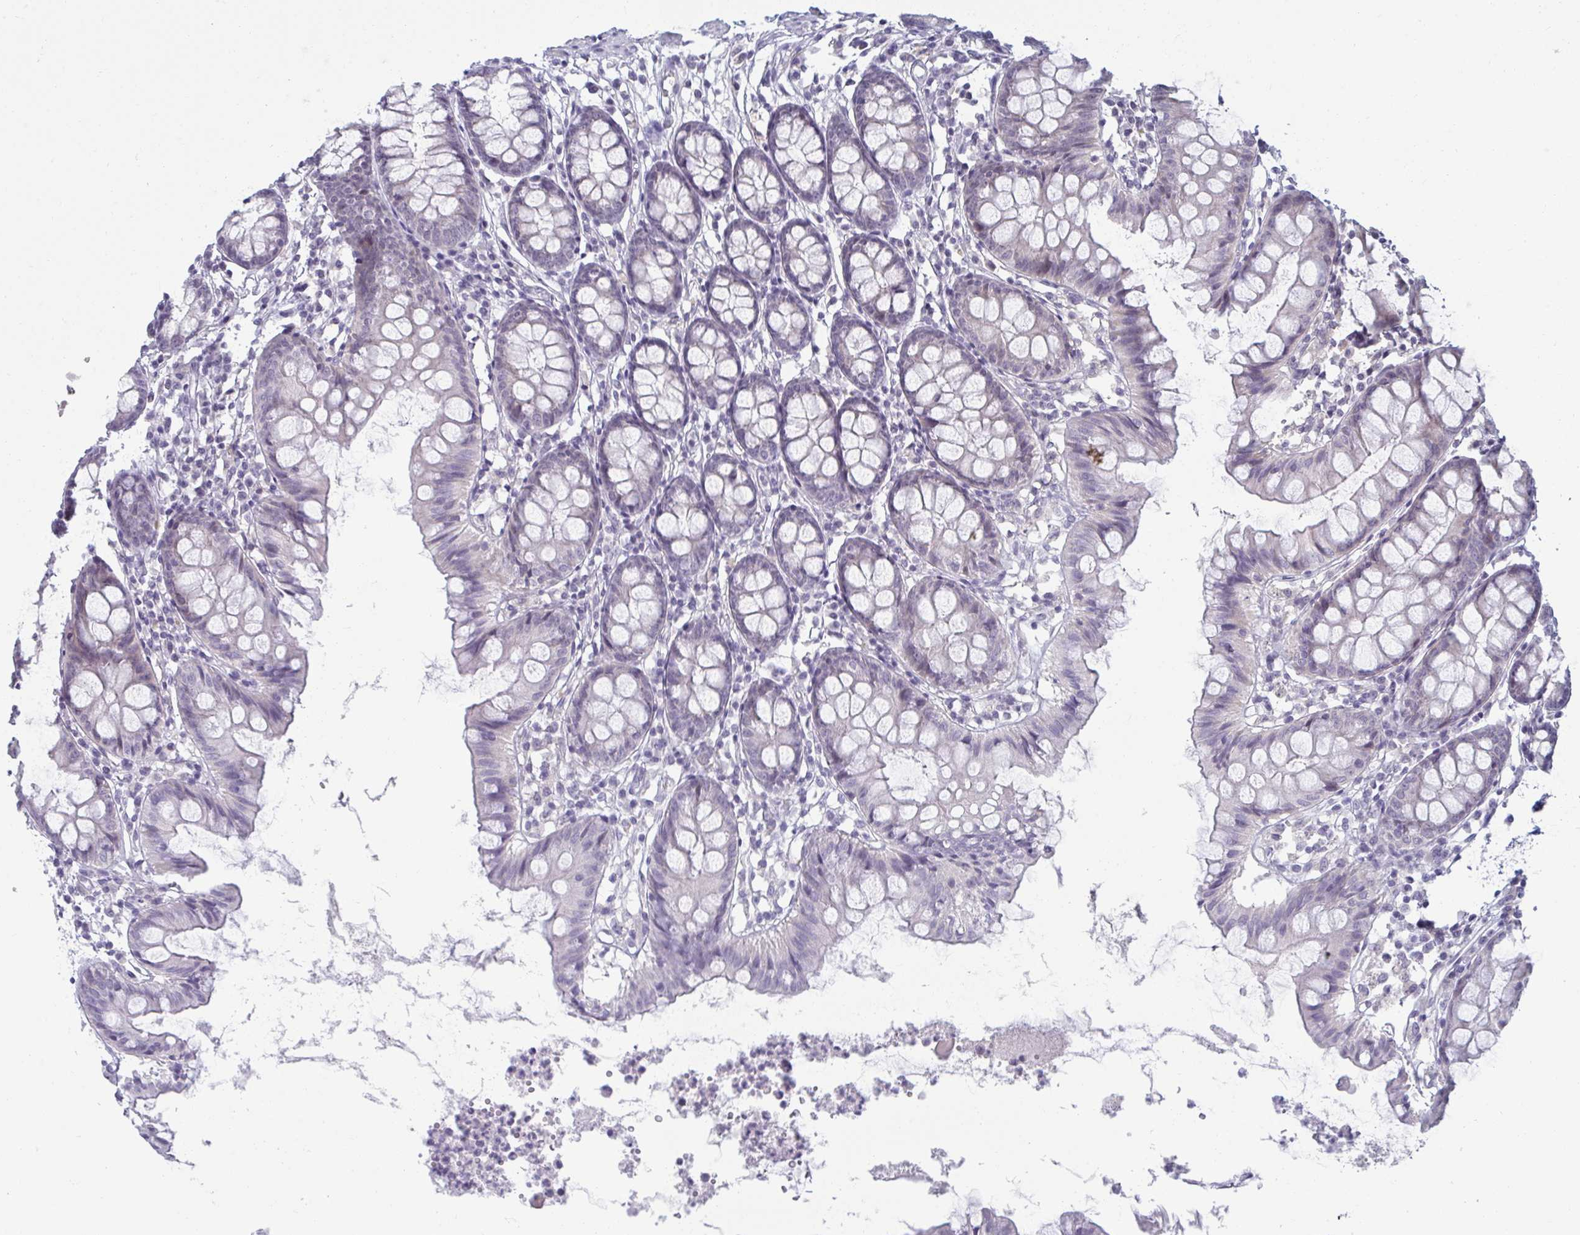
{"staining": {"intensity": "negative", "quantity": "none", "location": "none"}, "tissue": "colon", "cell_type": "Endothelial cells", "image_type": "normal", "snomed": [{"axis": "morphology", "description": "Normal tissue, NOS"}, {"axis": "topography", "description": "Colon"}], "caption": "Immunohistochemical staining of benign colon shows no significant staining in endothelial cells.", "gene": "RNASEH1", "patient": {"sex": "female", "age": 84}}